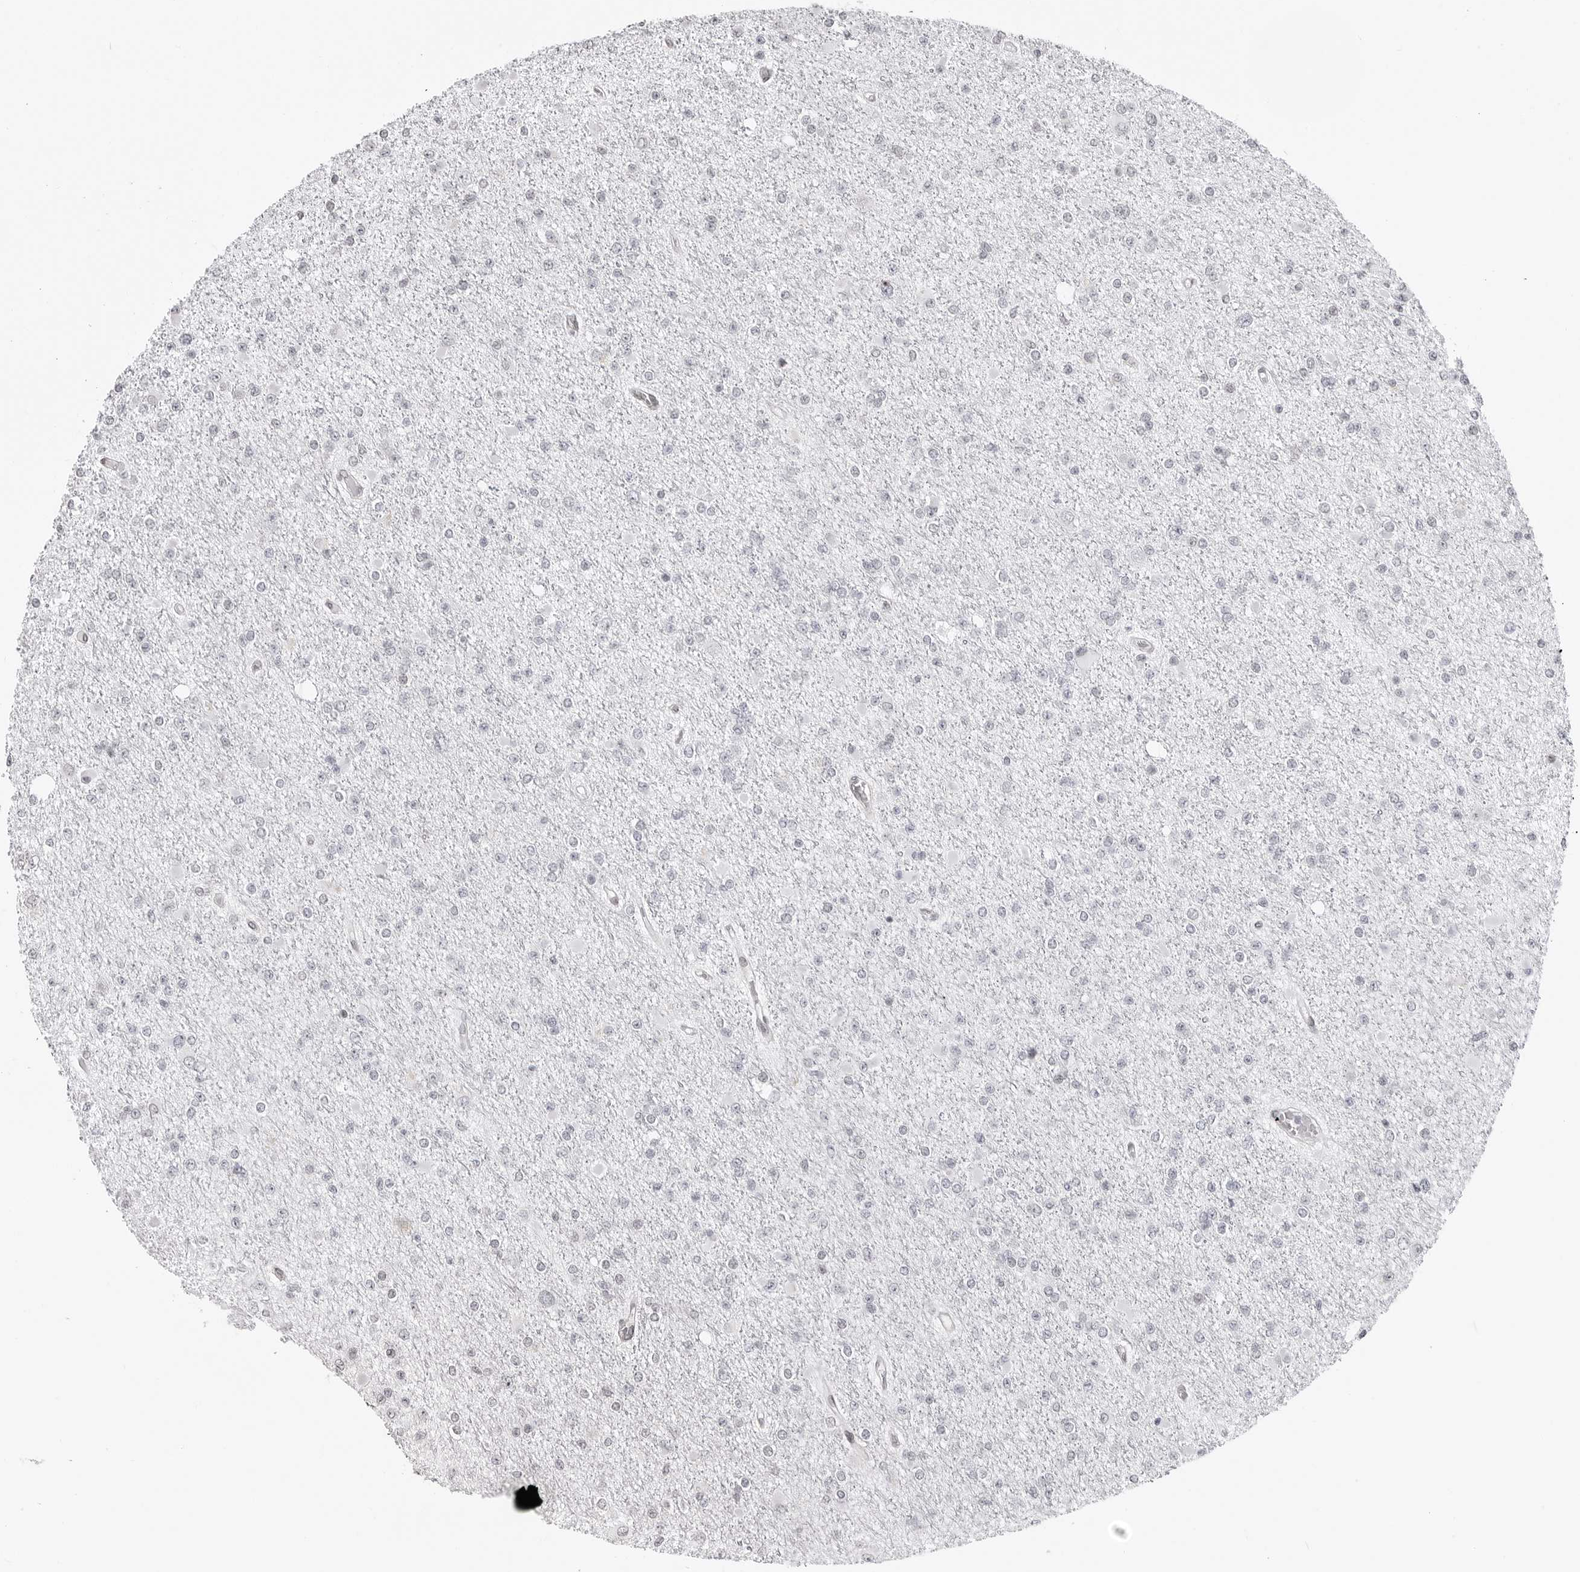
{"staining": {"intensity": "negative", "quantity": "none", "location": "none"}, "tissue": "glioma", "cell_type": "Tumor cells", "image_type": "cancer", "snomed": [{"axis": "morphology", "description": "Glioma, malignant, Low grade"}, {"axis": "topography", "description": "Brain"}], "caption": "Protein analysis of glioma shows no significant positivity in tumor cells. (DAB immunohistochemistry, high magnification).", "gene": "C8orf33", "patient": {"sex": "female", "age": 22}}